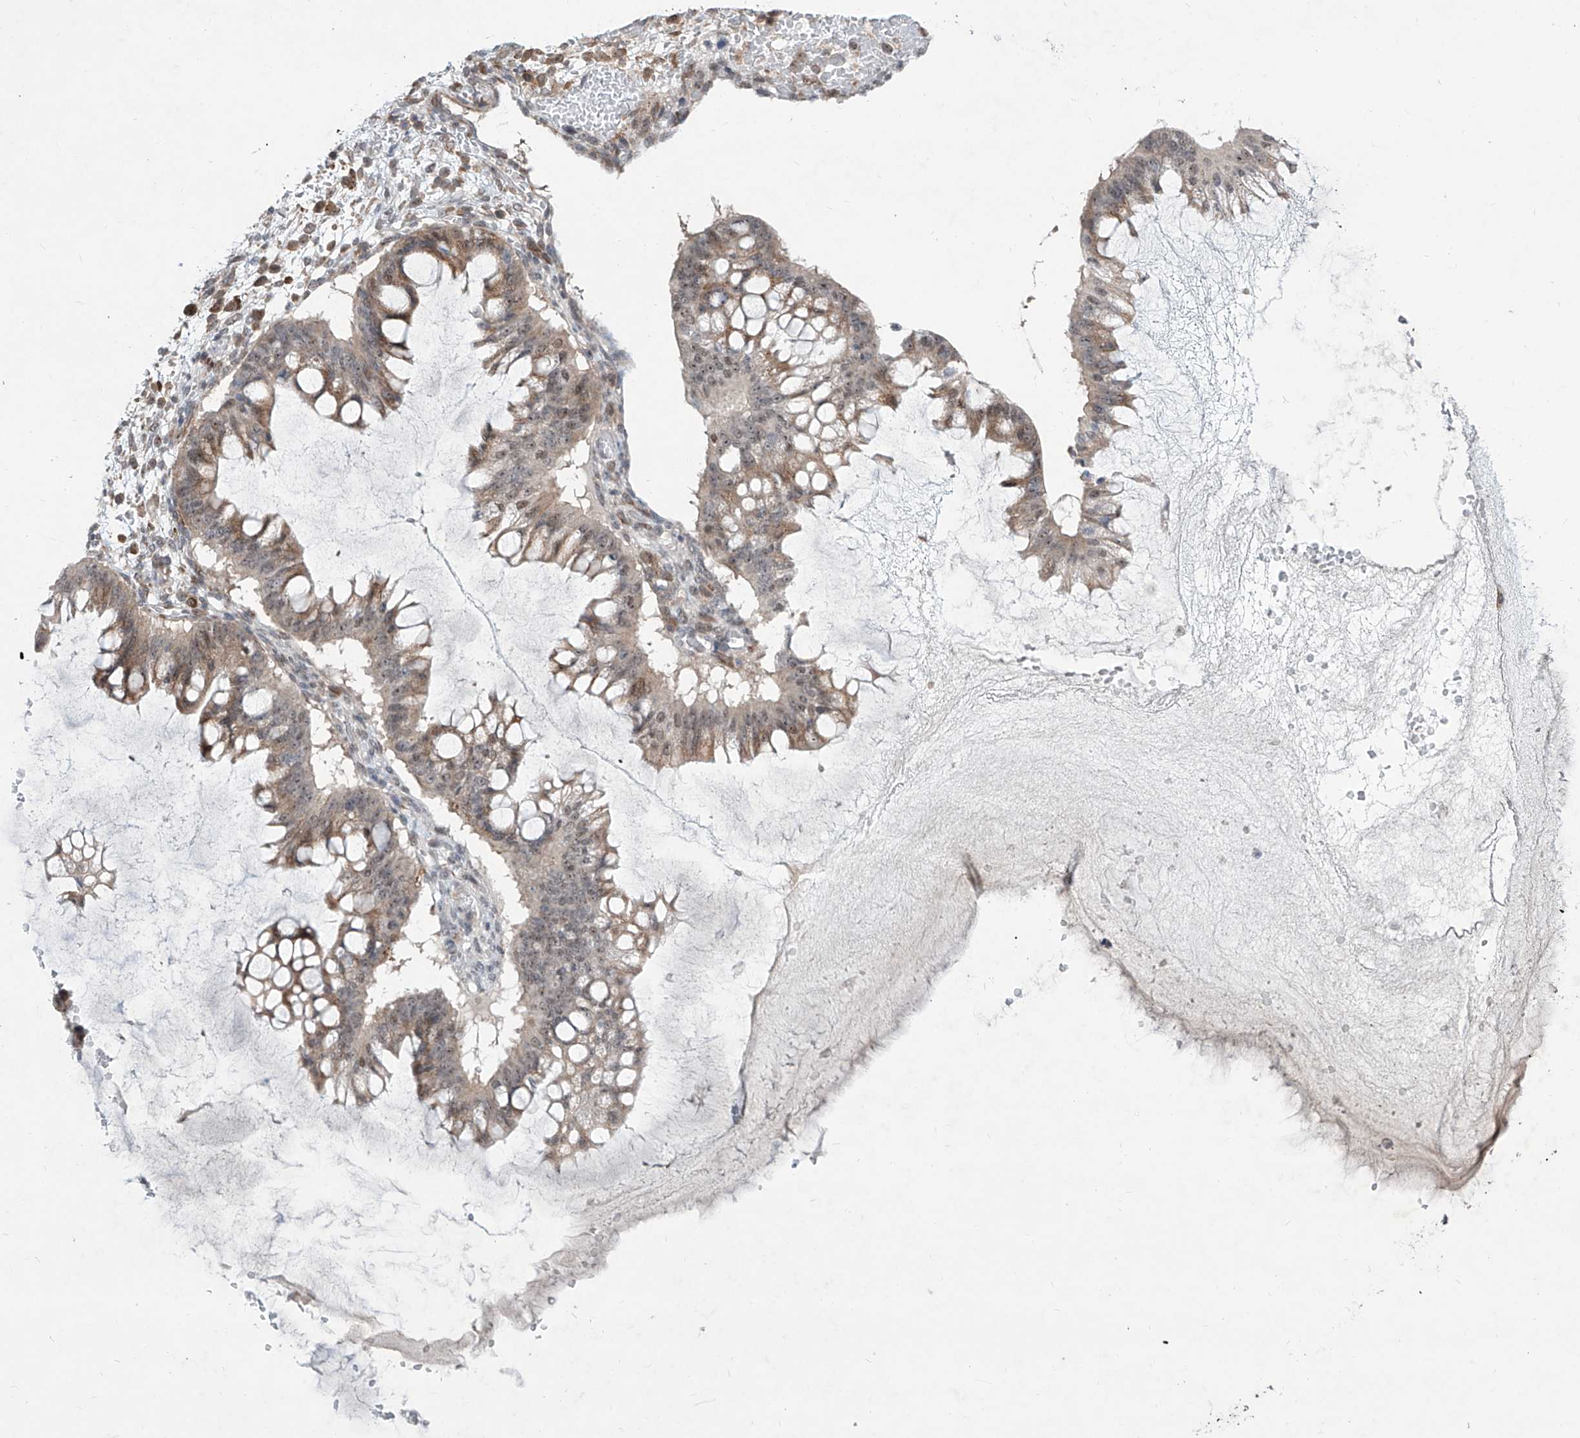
{"staining": {"intensity": "weak", "quantity": "<25%", "location": "cytoplasmic/membranous,nuclear"}, "tissue": "ovarian cancer", "cell_type": "Tumor cells", "image_type": "cancer", "snomed": [{"axis": "morphology", "description": "Cystadenocarcinoma, mucinous, NOS"}, {"axis": "topography", "description": "Ovary"}], "caption": "Protein analysis of ovarian cancer exhibits no significant expression in tumor cells.", "gene": "ZBTB48", "patient": {"sex": "female", "age": 73}}